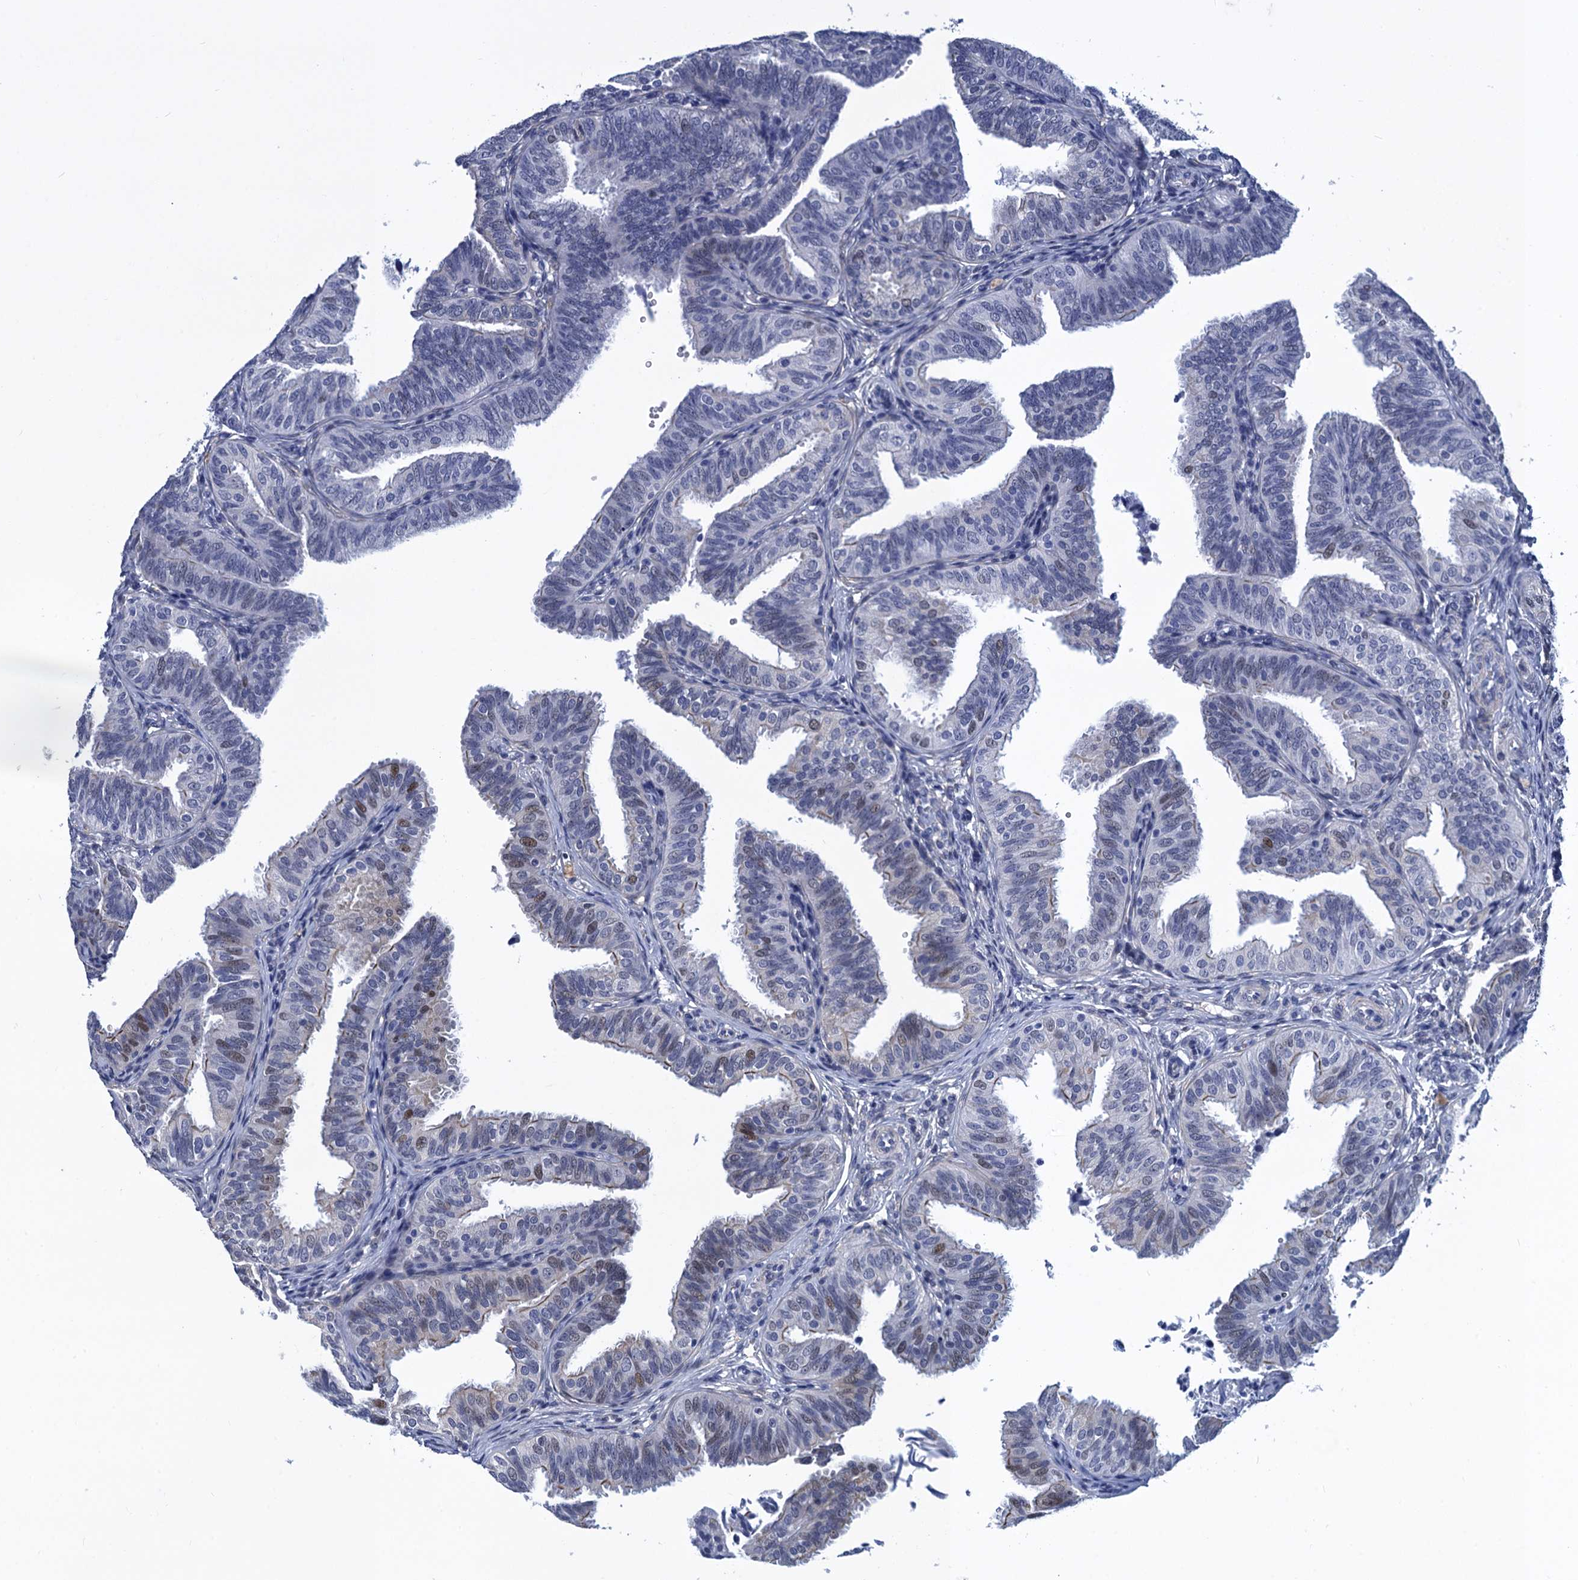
{"staining": {"intensity": "moderate", "quantity": "<25%", "location": "nuclear"}, "tissue": "fallopian tube", "cell_type": "Glandular cells", "image_type": "normal", "snomed": [{"axis": "morphology", "description": "Normal tissue, NOS"}, {"axis": "topography", "description": "Fallopian tube"}], "caption": "The immunohistochemical stain shows moderate nuclear expression in glandular cells of benign fallopian tube. (IHC, brightfield microscopy, high magnification).", "gene": "GINS3", "patient": {"sex": "female", "age": 35}}